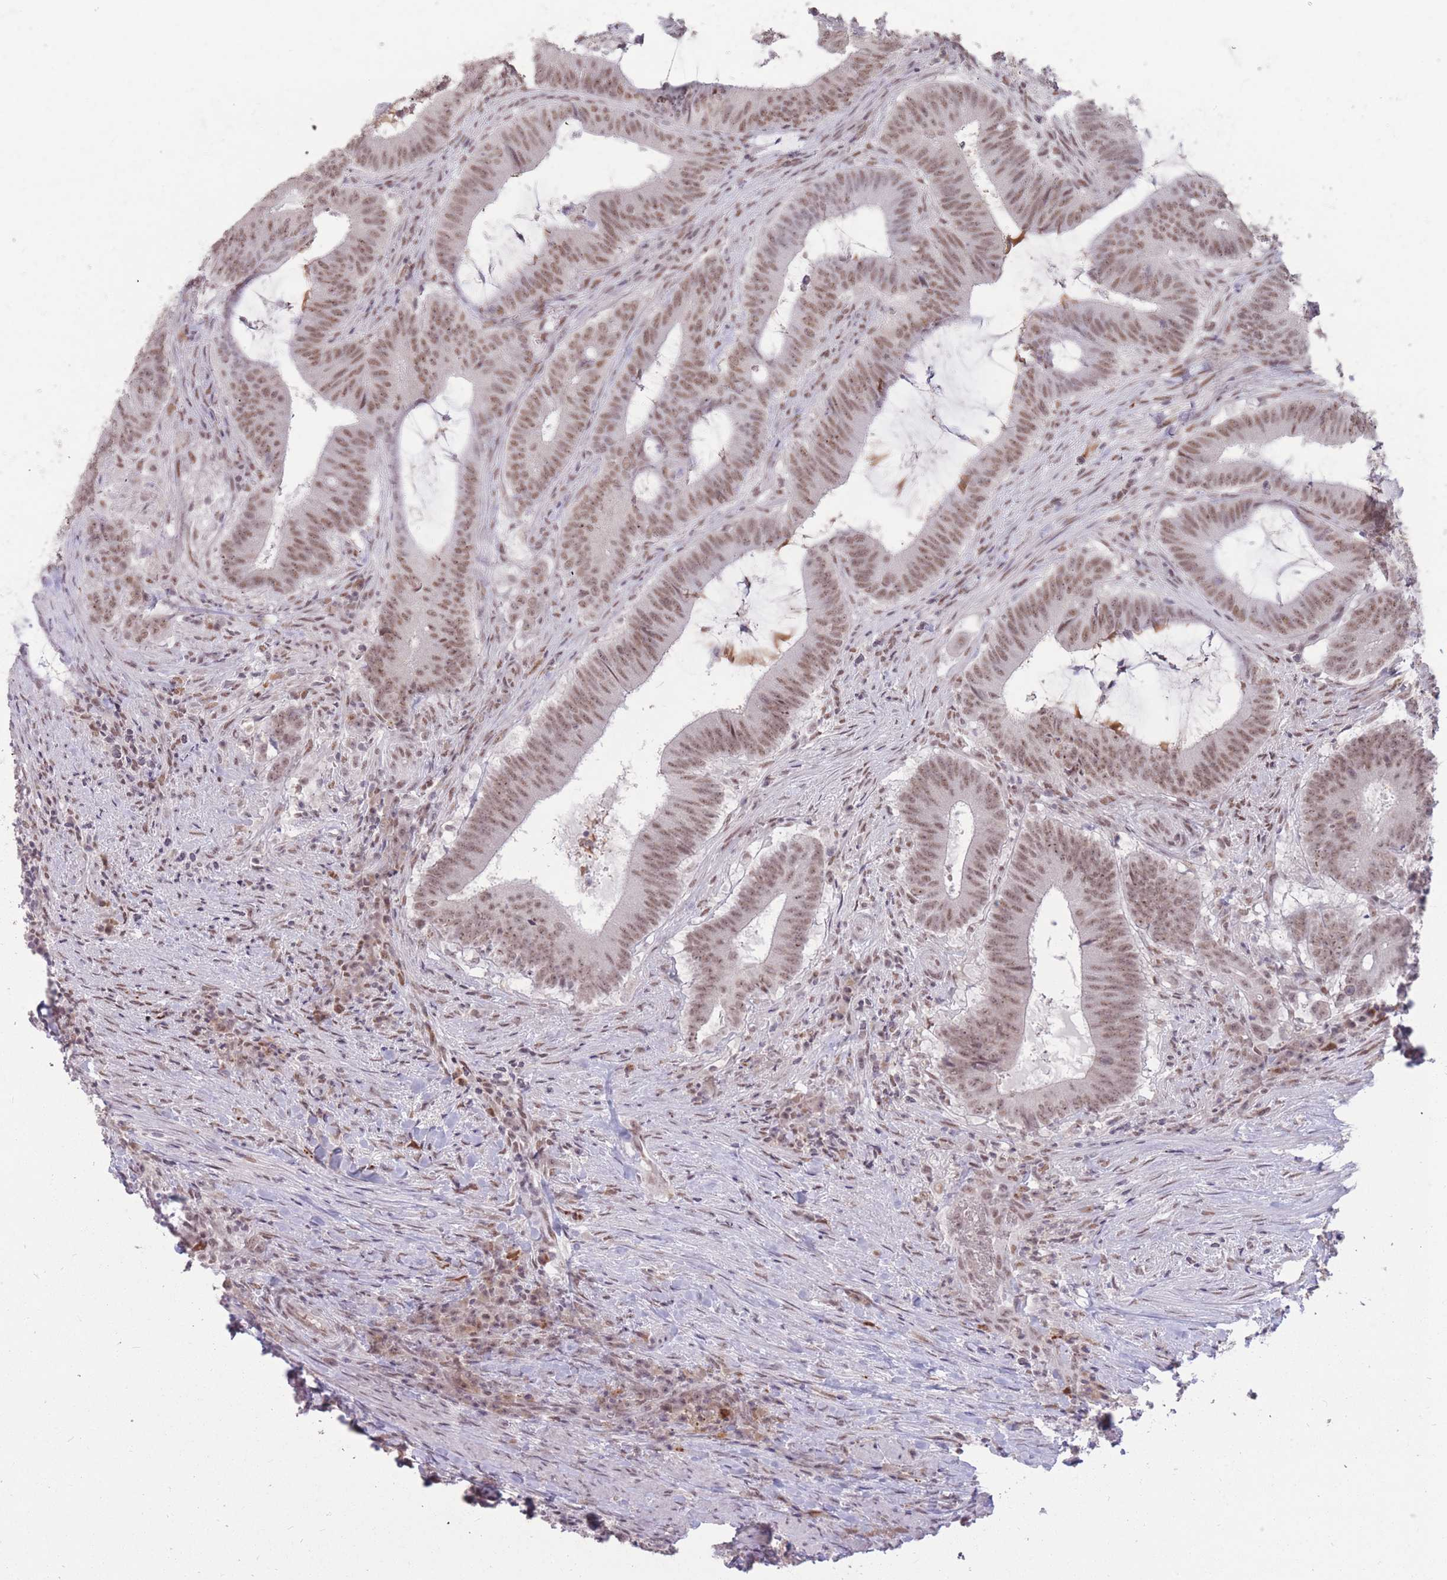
{"staining": {"intensity": "moderate", "quantity": ">75%", "location": "nuclear"}, "tissue": "colorectal cancer", "cell_type": "Tumor cells", "image_type": "cancer", "snomed": [{"axis": "morphology", "description": "Adenocarcinoma, NOS"}, {"axis": "topography", "description": "Colon"}], "caption": "Brown immunohistochemical staining in human colorectal adenocarcinoma exhibits moderate nuclear staining in approximately >75% of tumor cells. Nuclei are stained in blue.", "gene": "HNRNPUL1", "patient": {"sex": "female", "age": 43}}